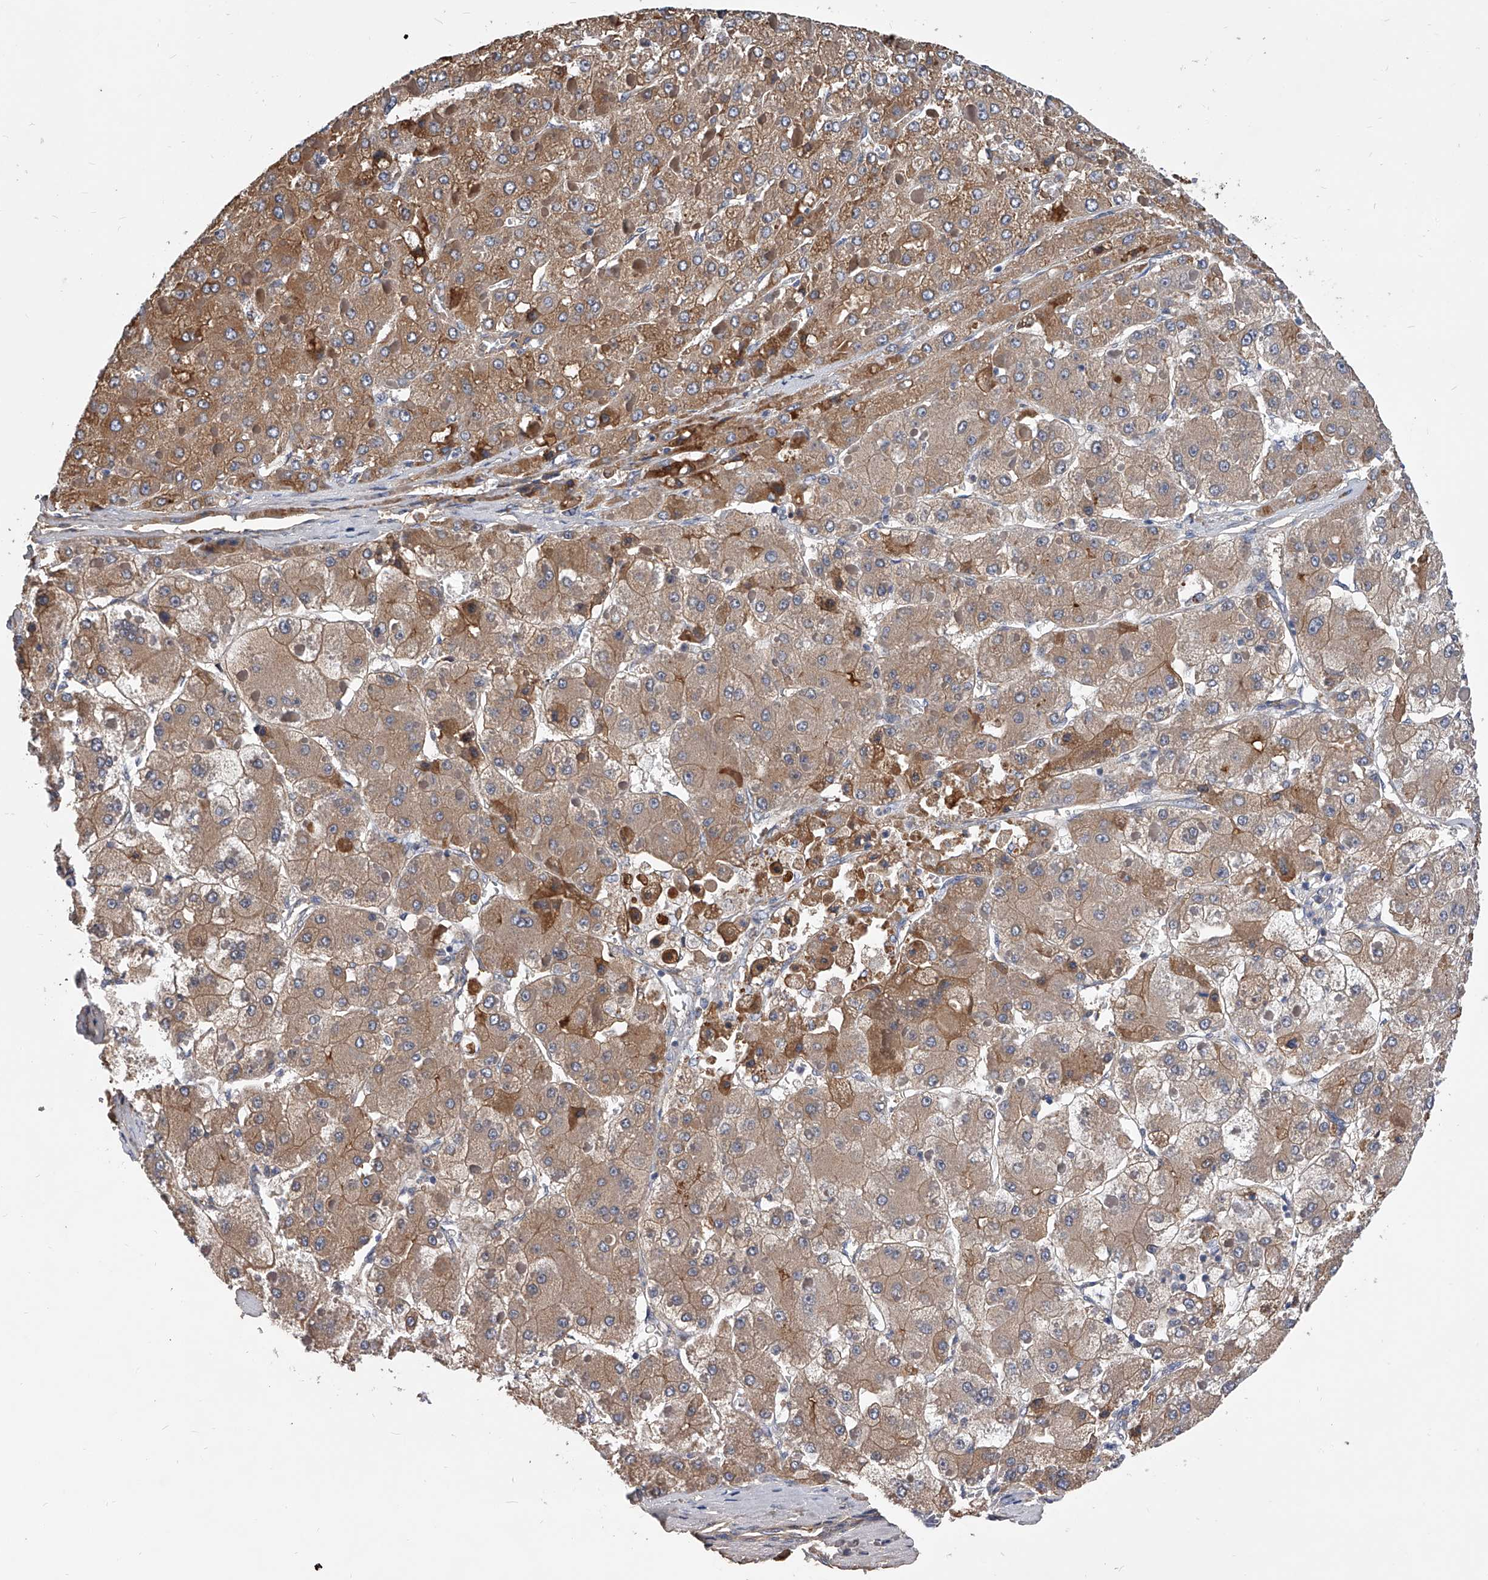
{"staining": {"intensity": "moderate", "quantity": ">75%", "location": "cytoplasmic/membranous"}, "tissue": "liver cancer", "cell_type": "Tumor cells", "image_type": "cancer", "snomed": [{"axis": "morphology", "description": "Carcinoma, Hepatocellular, NOS"}, {"axis": "topography", "description": "Liver"}], "caption": "Immunohistochemical staining of human liver cancer (hepatocellular carcinoma) demonstrates moderate cytoplasmic/membranous protein staining in about >75% of tumor cells. (DAB (3,3'-diaminobenzidine) = brown stain, brightfield microscopy at high magnification).", "gene": "ZNF25", "patient": {"sex": "female", "age": 73}}